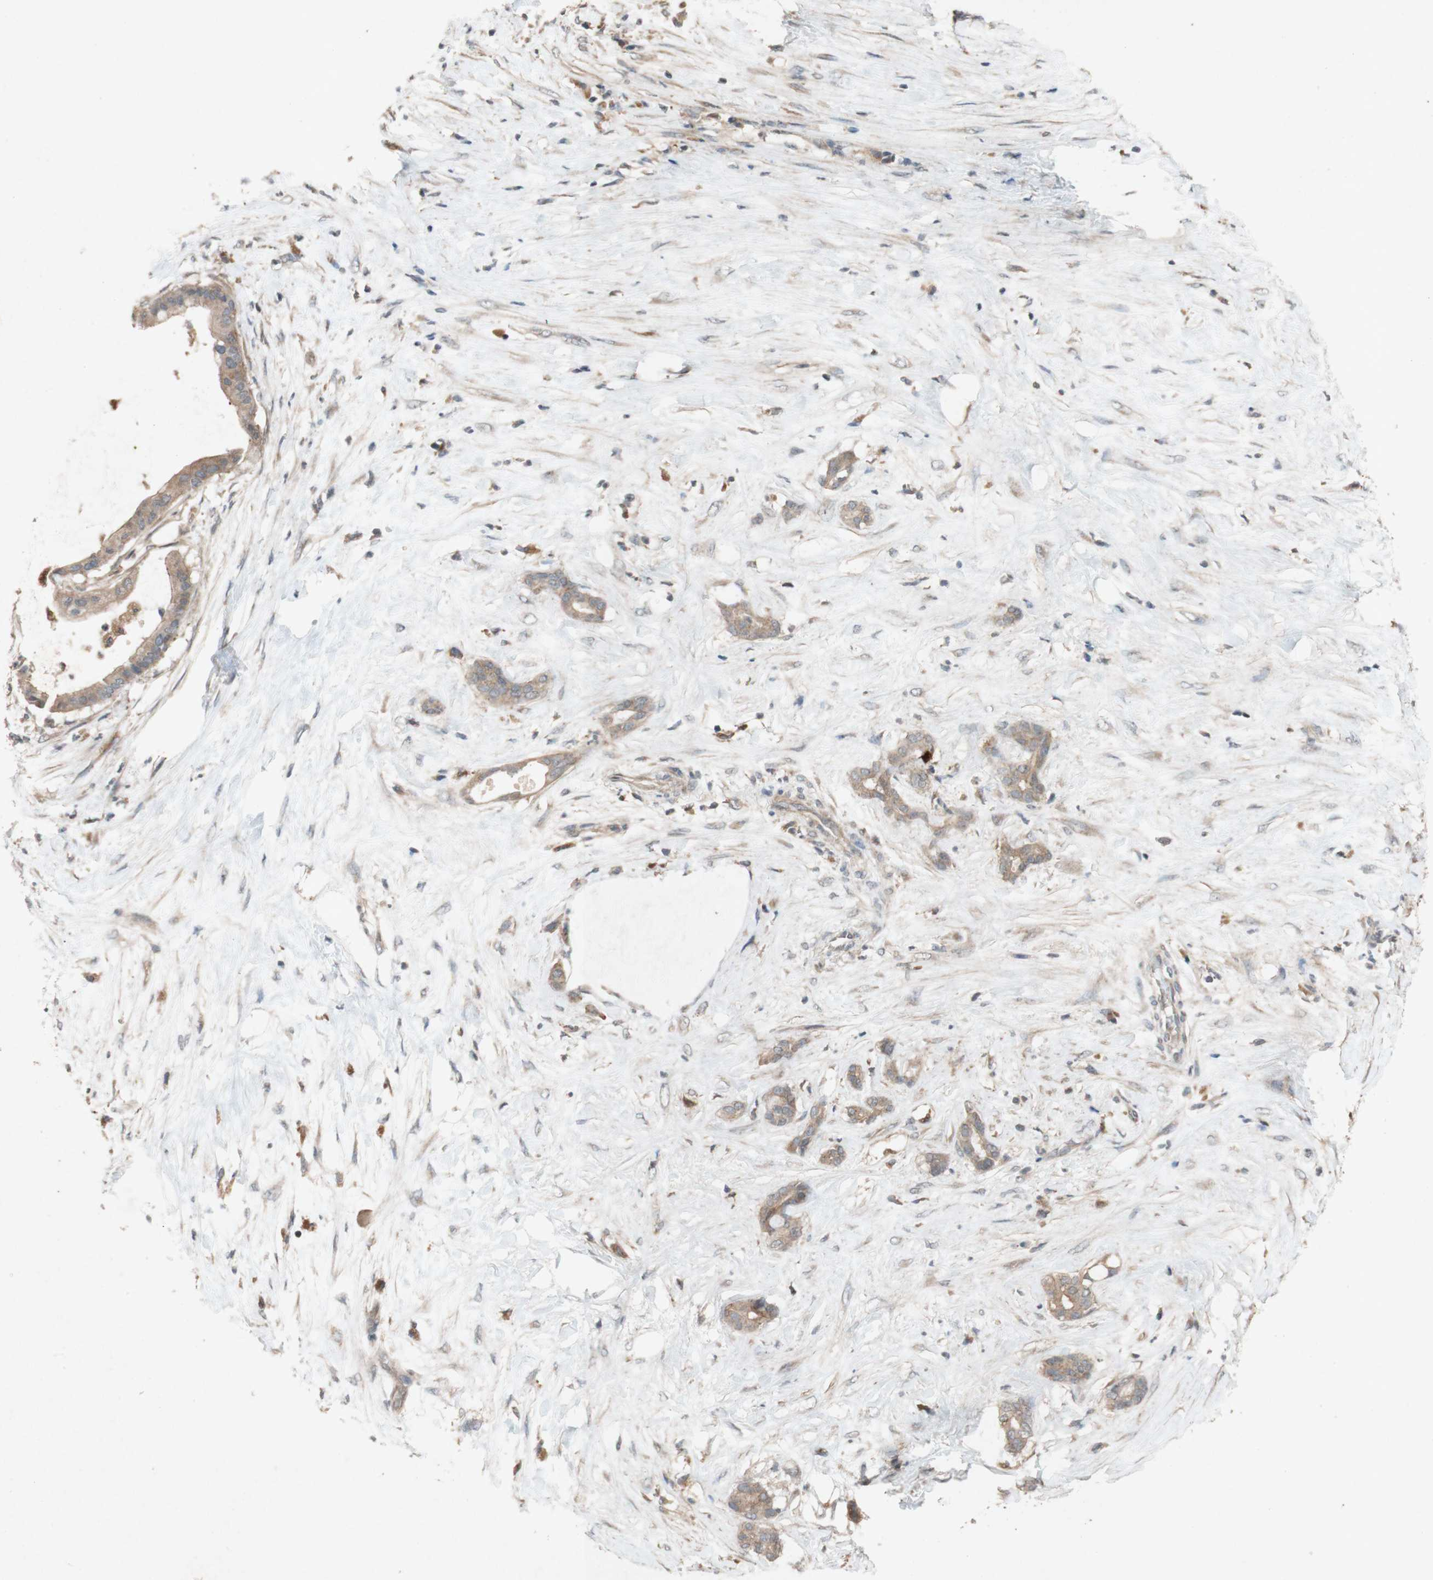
{"staining": {"intensity": "weak", "quantity": ">75%", "location": "cytoplasmic/membranous"}, "tissue": "pancreatic cancer", "cell_type": "Tumor cells", "image_type": "cancer", "snomed": [{"axis": "morphology", "description": "Adenocarcinoma, NOS"}, {"axis": "topography", "description": "Pancreas"}], "caption": "Immunohistochemical staining of human pancreatic cancer (adenocarcinoma) reveals low levels of weak cytoplasmic/membranous protein positivity in about >75% of tumor cells.", "gene": "ATP6V1F", "patient": {"sex": "male", "age": 41}}